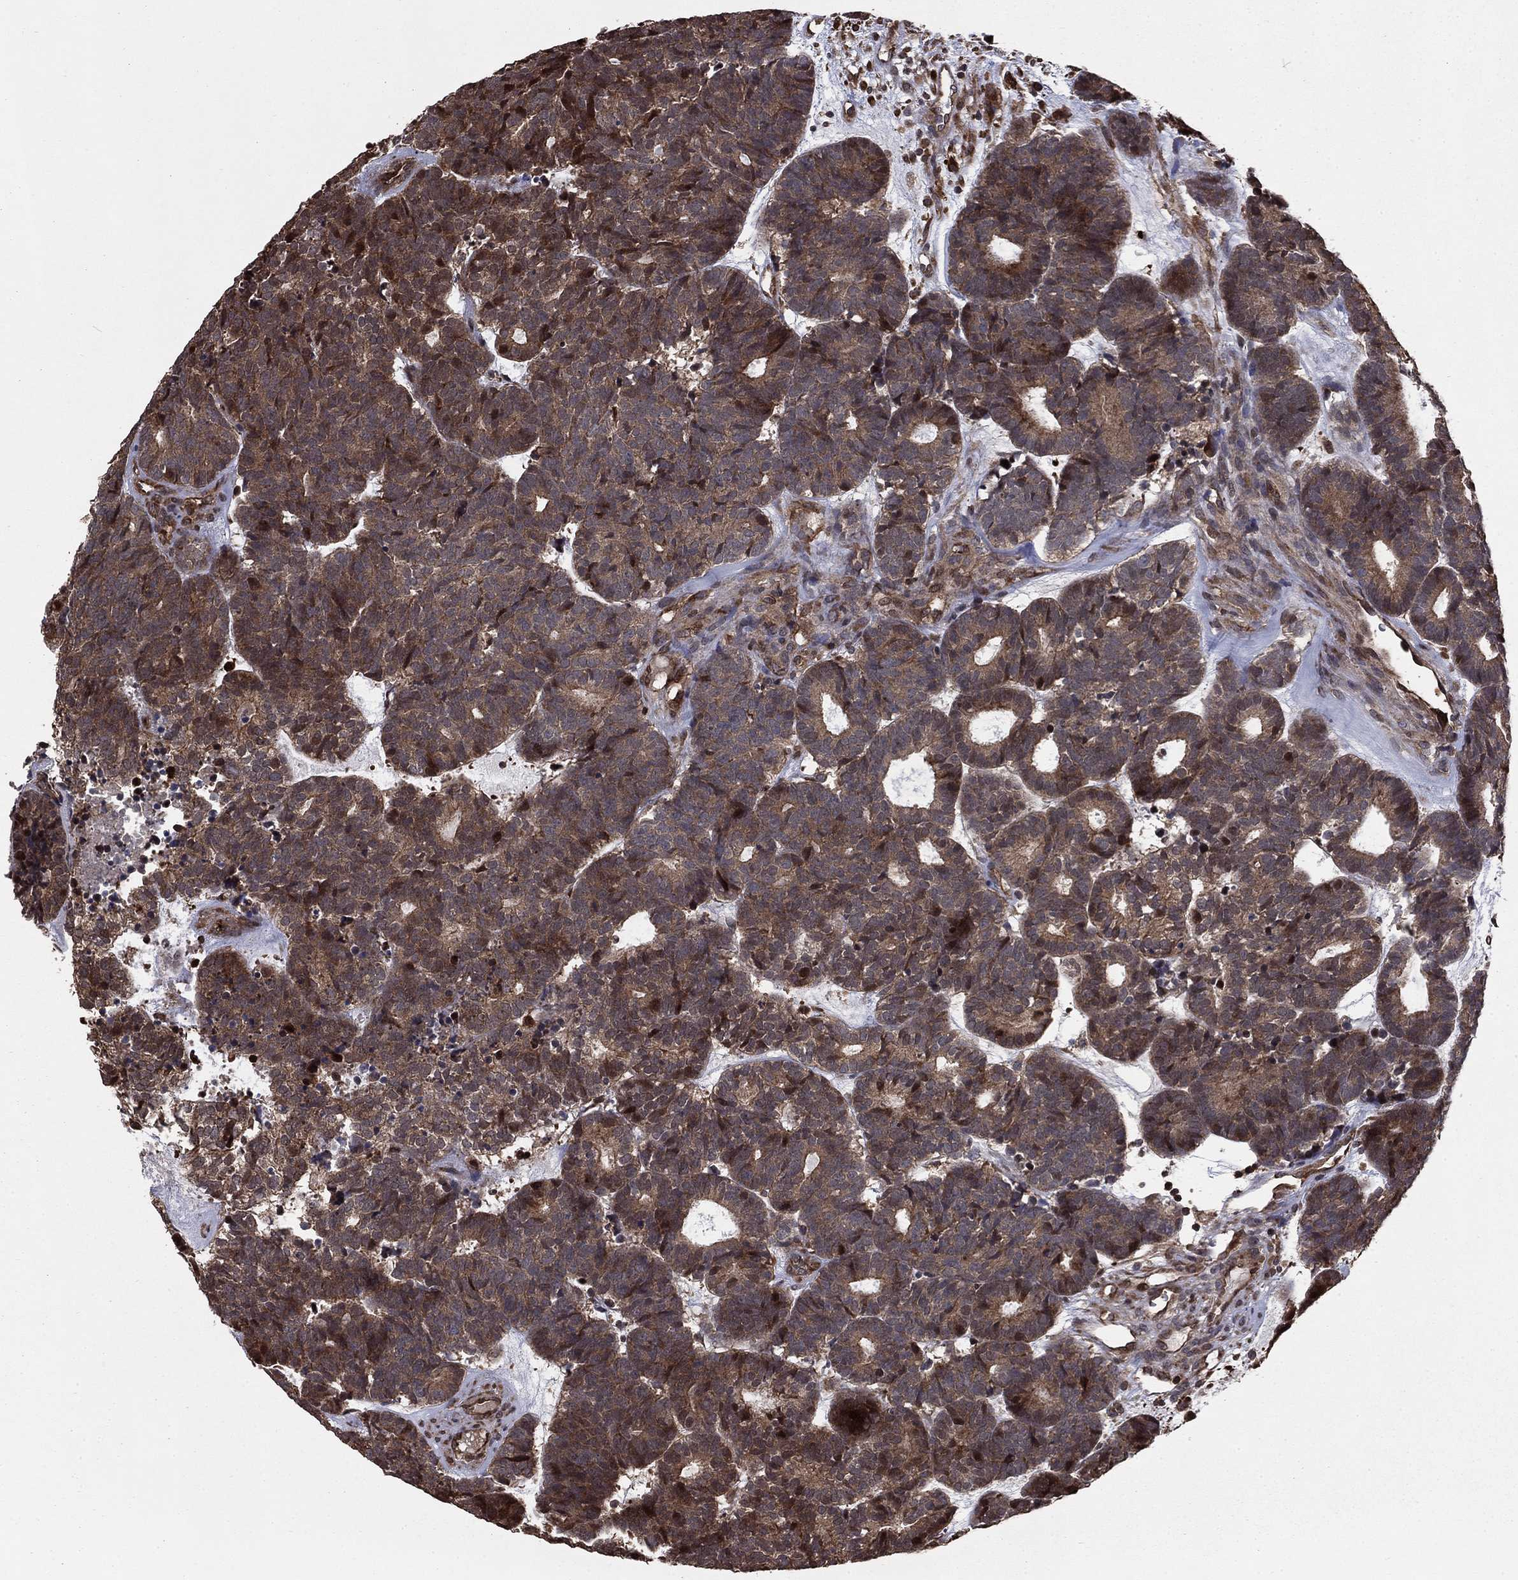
{"staining": {"intensity": "weak", "quantity": "25%-75%", "location": "cytoplasmic/membranous"}, "tissue": "head and neck cancer", "cell_type": "Tumor cells", "image_type": "cancer", "snomed": [{"axis": "morphology", "description": "Adenocarcinoma, NOS"}, {"axis": "topography", "description": "Head-Neck"}], "caption": "Weak cytoplasmic/membranous staining is present in approximately 25%-75% of tumor cells in head and neck adenocarcinoma.", "gene": "GYG1", "patient": {"sex": "female", "age": 81}}